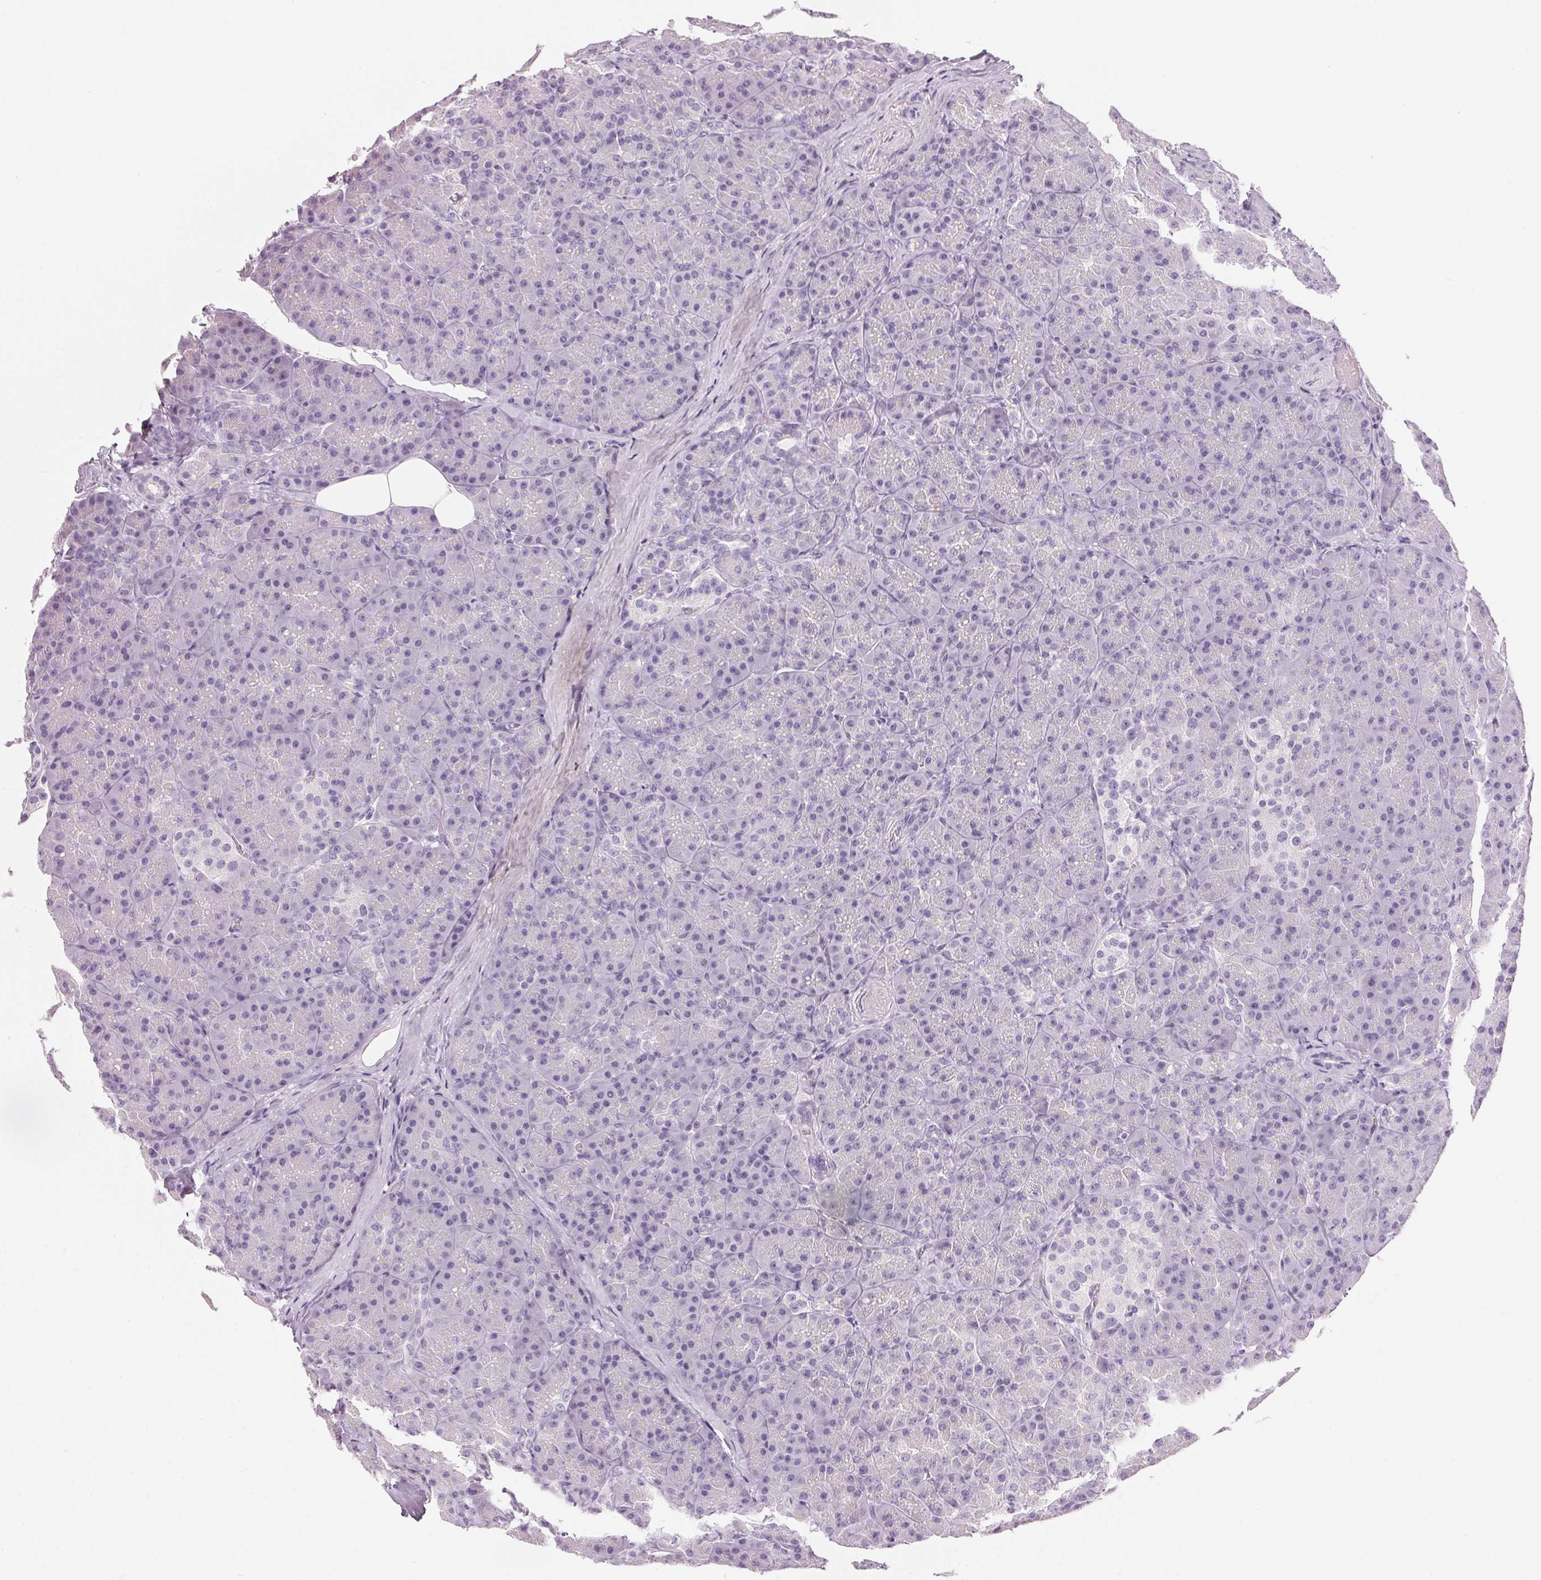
{"staining": {"intensity": "negative", "quantity": "none", "location": "none"}, "tissue": "pancreas", "cell_type": "Exocrine glandular cells", "image_type": "normal", "snomed": [{"axis": "morphology", "description": "Normal tissue, NOS"}, {"axis": "topography", "description": "Pancreas"}], "caption": "DAB immunohistochemical staining of benign pancreas shows no significant positivity in exocrine glandular cells.", "gene": "IGFBP1", "patient": {"sex": "male", "age": 57}}